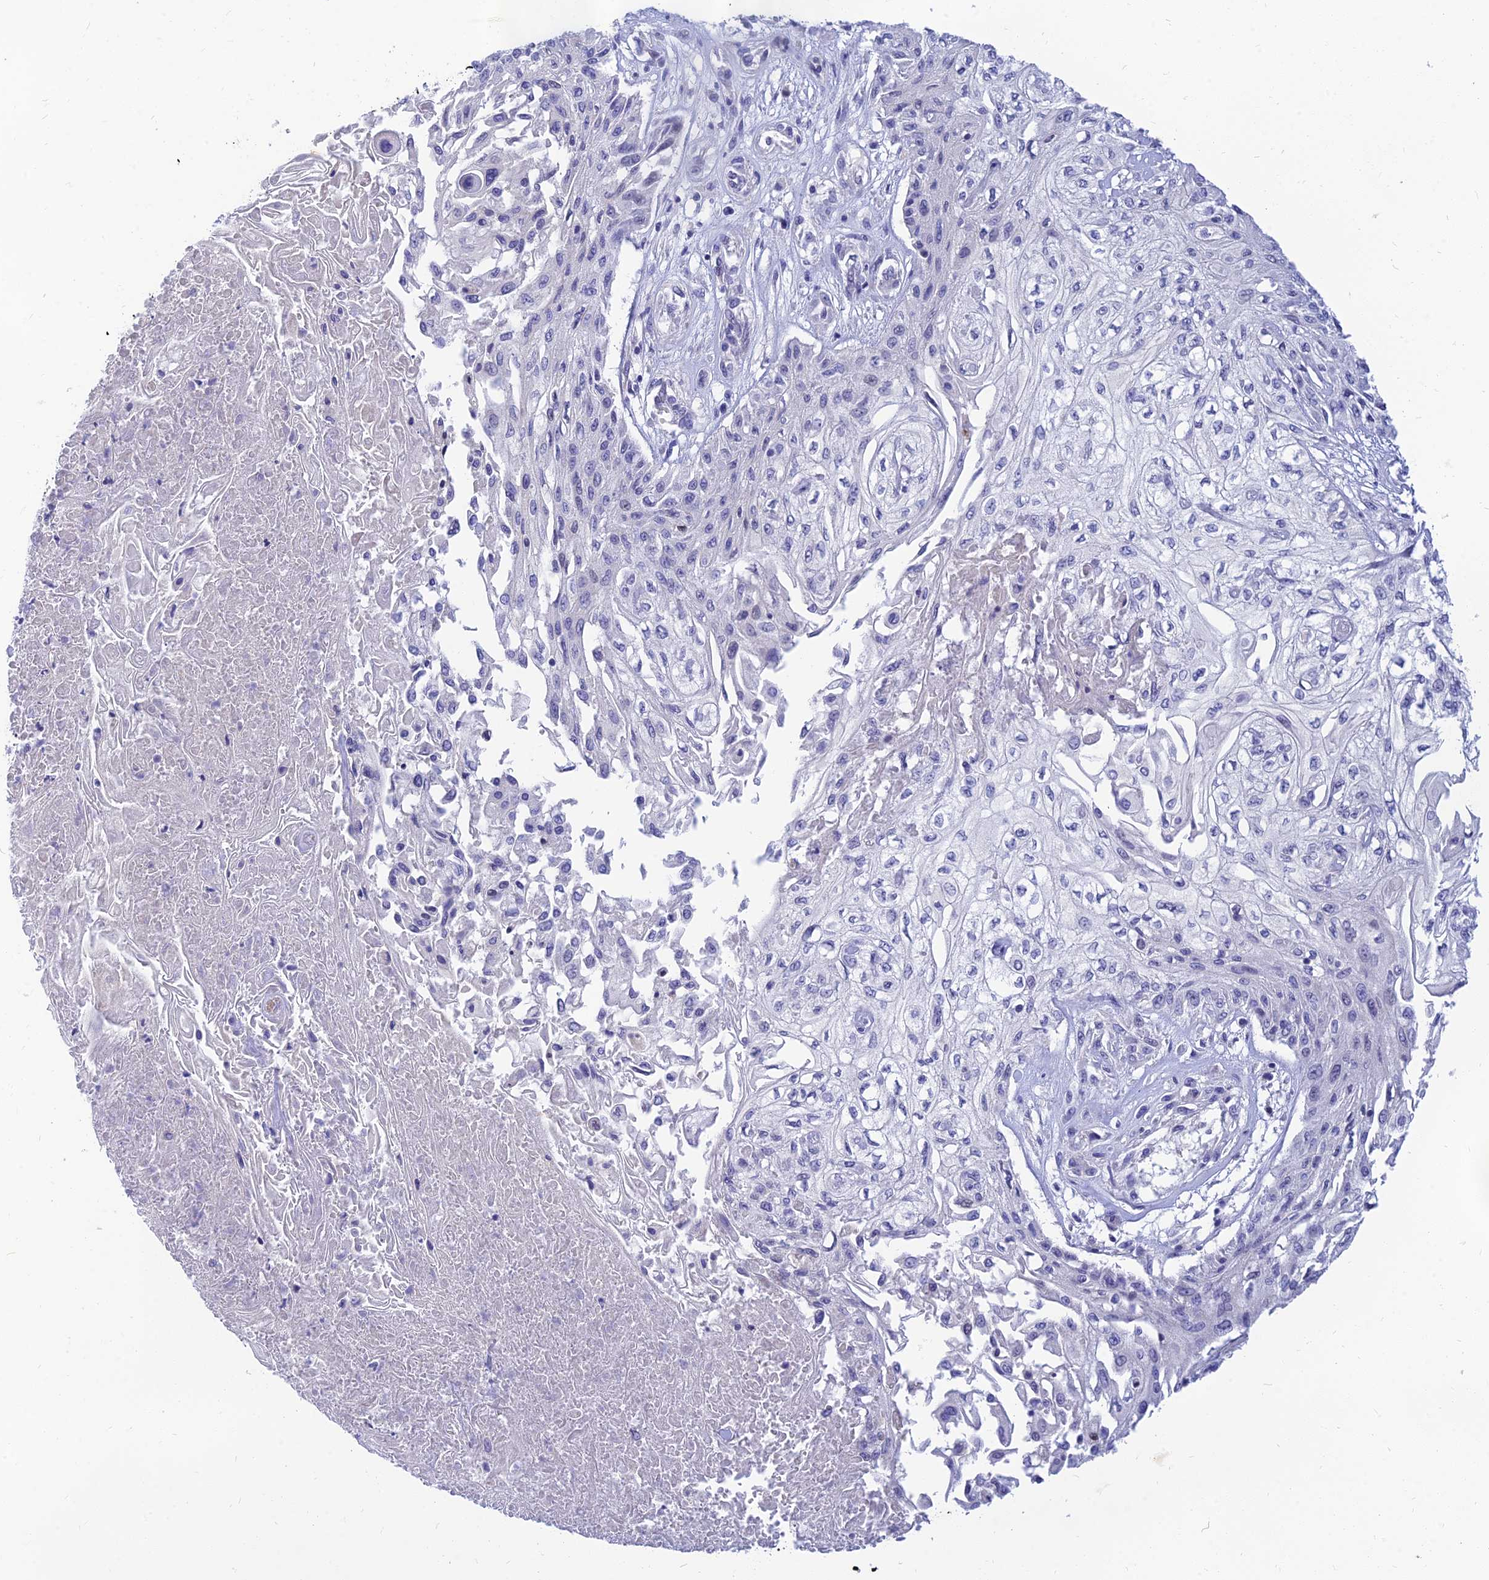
{"staining": {"intensity": "negative", "quantity": "none", "location": "none"}, "tissue": "skin cancer", "cell_type": "Tumor cells", "image_type": "cancer", "snomed": [{"axis": "morphology", "description": "Squamous cell carcinoma, NOS"}, {"axis": "morphology", "description": "Squamous cell carcinoma, metastatic, NOS"}, {"axis": "topography", "description": "Skin"}, {"axis": "topography", "description": "Lymph node"}], "caption": "High magnification brightfield microscopy of skin squamous cell carcinoma stained with DAB (brown) and counterstained with hematoxylin (blue): tumor cells show no significant expression.", "gene": "TMEM161B", "patient": {"sex": "male", "age": 75}}